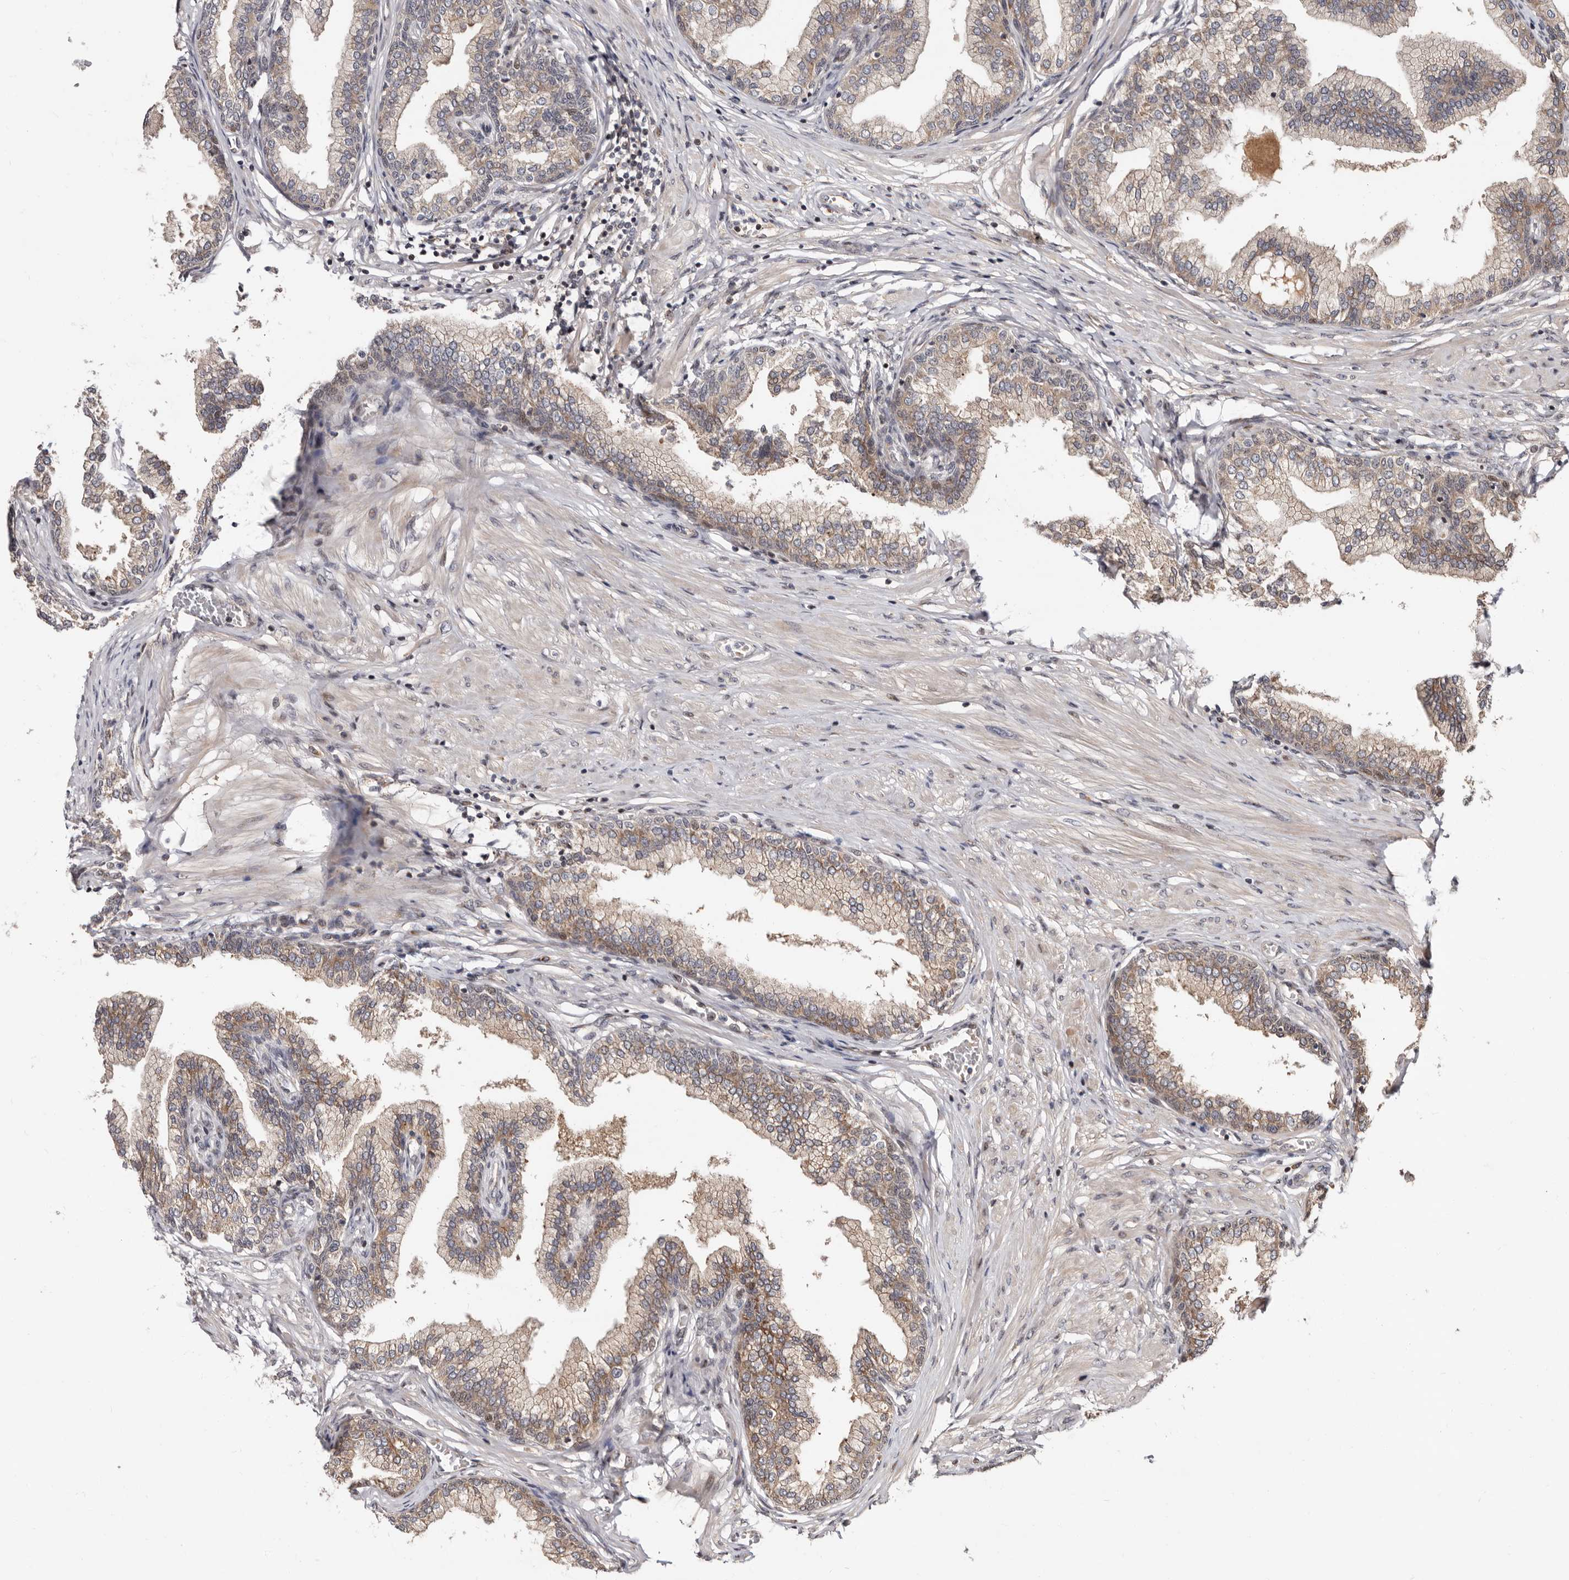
{"staining": {"intensity": "moderate", "quantity": "25%-75%", "location": "cytoplasmic/membranous"}, "tissue": "prostate", "cell_type": "Glandular cells", "image_type": "normal", "snomed": [{"axis": "morphology", "description": "Normal tissue, NOS"}, {"axis": "morphology", "description": "Urothelial carcinoma, Low grade"}, {"axis": "topography", "description": "Urinary bladder"}, {"axis": "topography", "description": "Prostate"}], "caption": "Moderate cytoplasmic/membranous staining is identified in about 25%-75% of glandular cells in normal prostate. Nuclei are stained in blue.", "gene": "WEE2", "patient": {"sex": "male", "age": 60}}